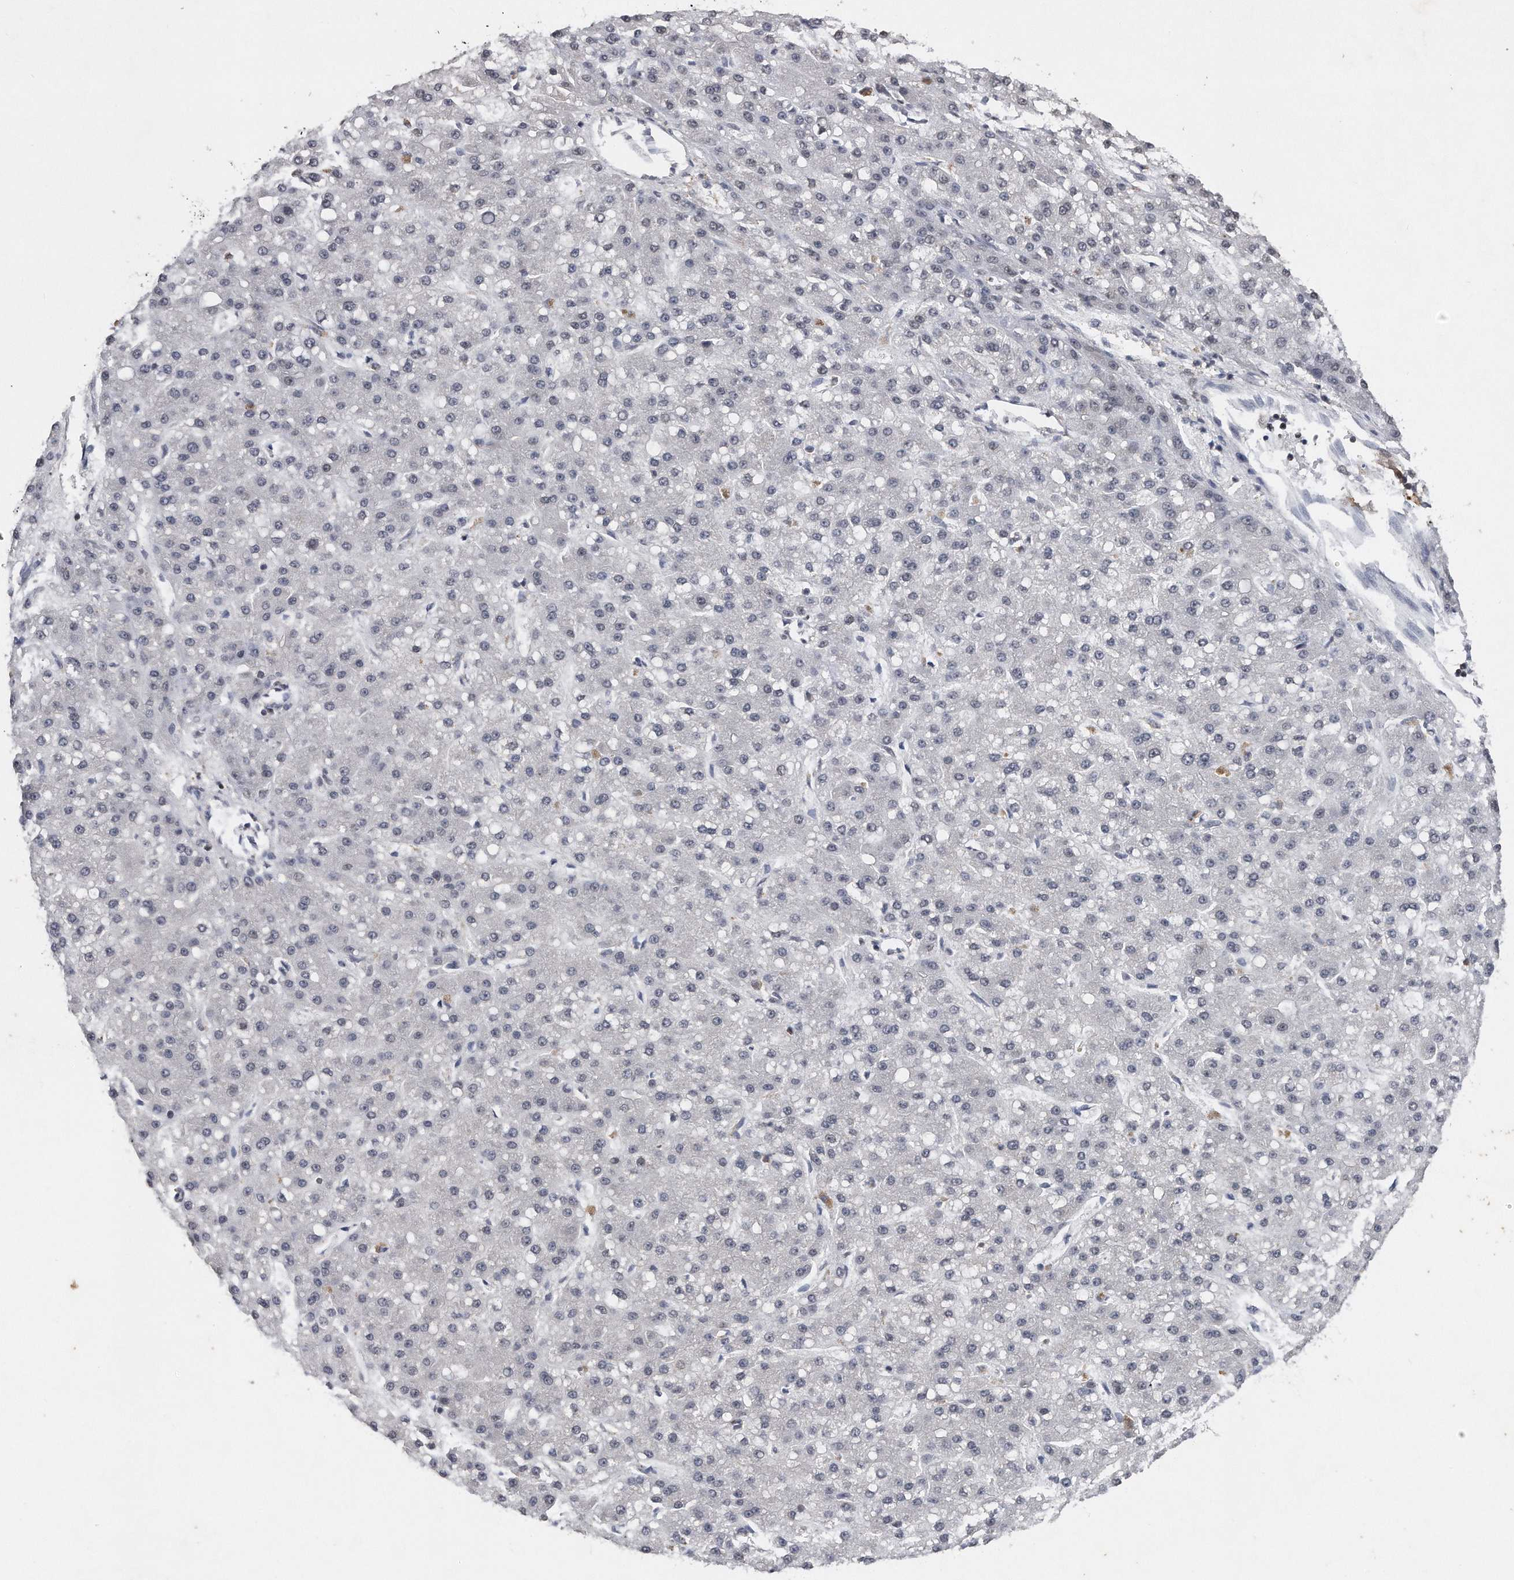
{"staining": {"intensity": "negative", "quantity": "none", "location": "none"}, "tissue": "liver cancer", "cell_type": "Tumor cells", "image_type": "cancer", "snomed": [{"axis": "morphology", "description": "Carcinoma, Hepatocellular, NOS"}, {"axis": "topography", "description": "Liver"}], "caption": "Liver hepatocellular carcinoma was stained to show a protein in brown. There is no significant staining in tumor cells. Nuclei are stained in blue.", "gene": "VIRMA", "patient": {"sex": "male", "age": 67}}